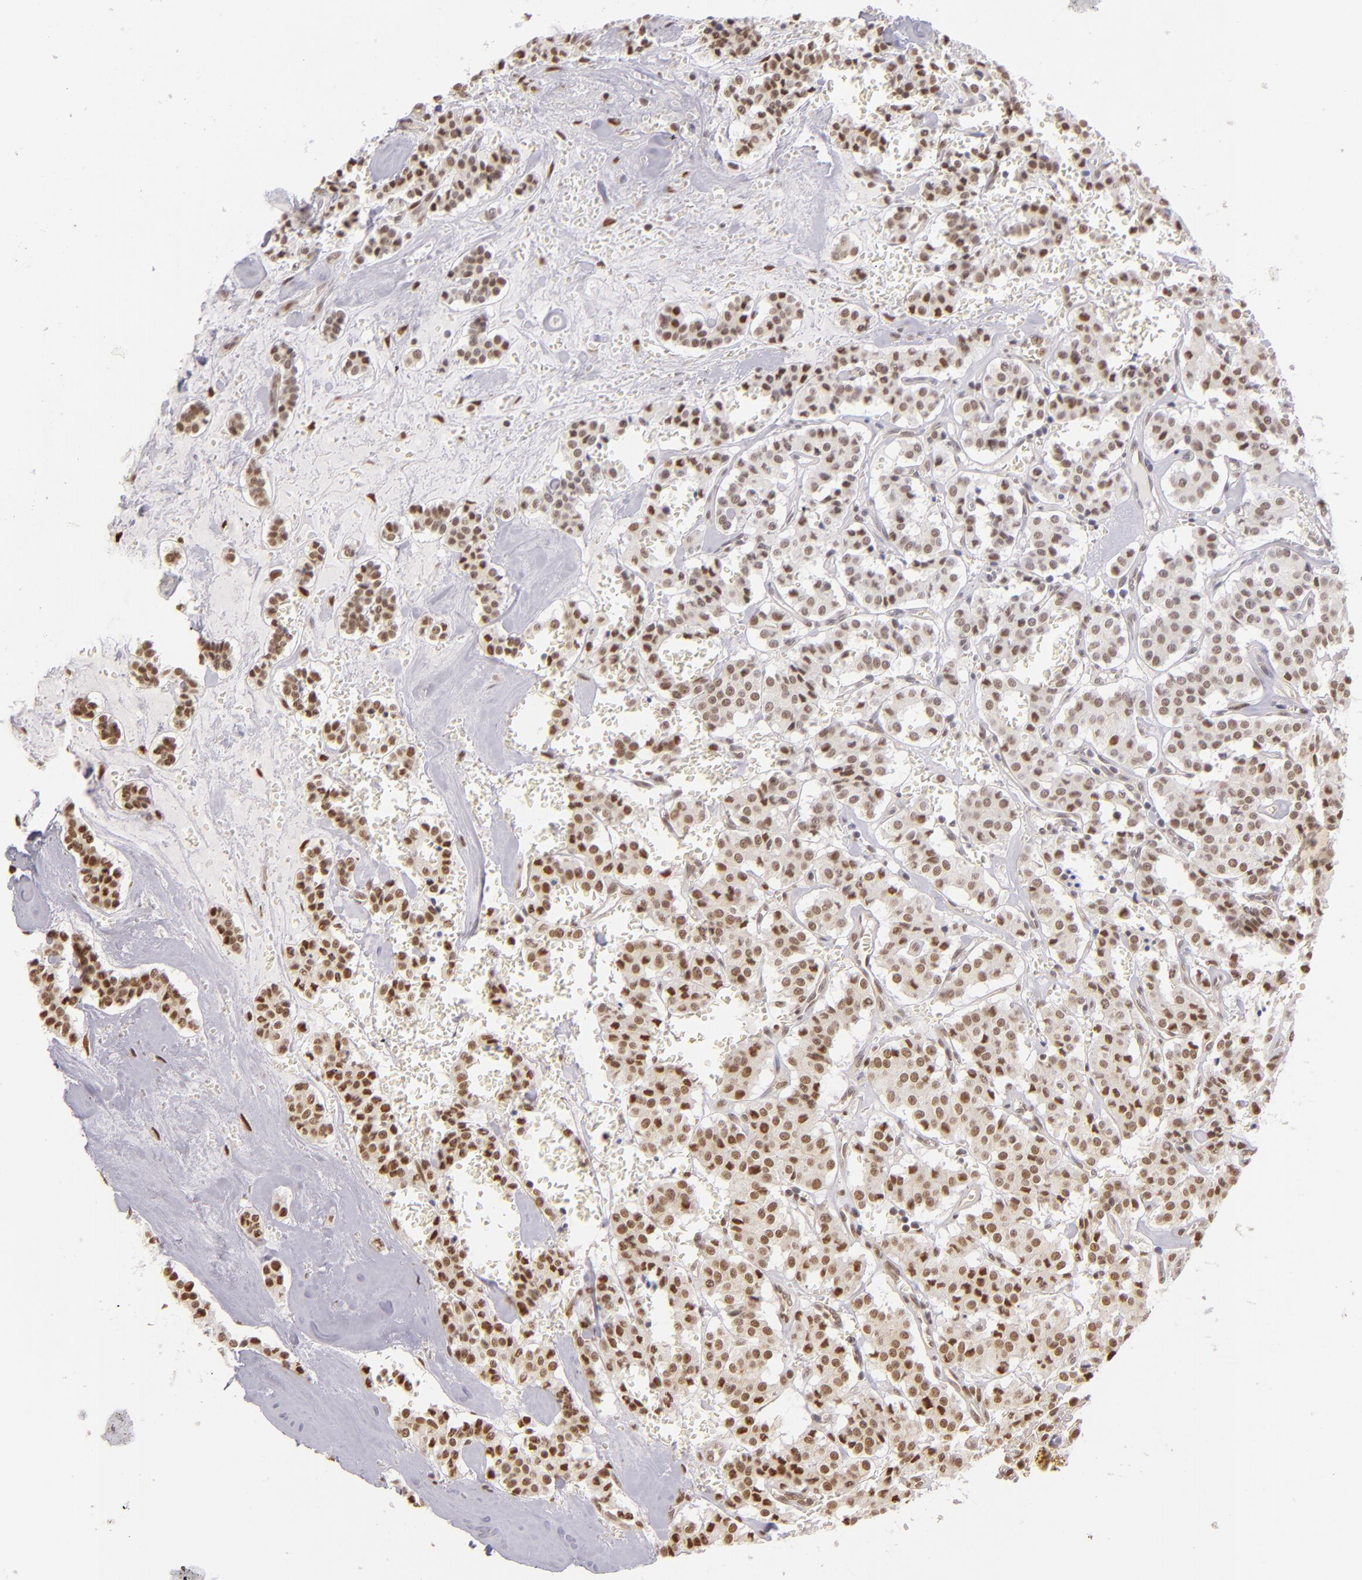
{"staining": {"intensity": "moderate", "quantity": ">75%", "location": "nuclear"}, "tissue": "carcinoid", "cell_type": "Tumor cells", "image_type": "cancer", "snomed": [{"axis": "morphology", "description": "Carcinoid, malignant, NOS"}, {"axis": "topography", "description": "Bronchus"}], "caption": "Immunohistochemical staining of carcinoid demonstrates medium levels of moderate nuclear protein staining in approximately >75% of tumor cells.", "gene": "NCOR2", "patient": {"sex": "male", "age": 55}}